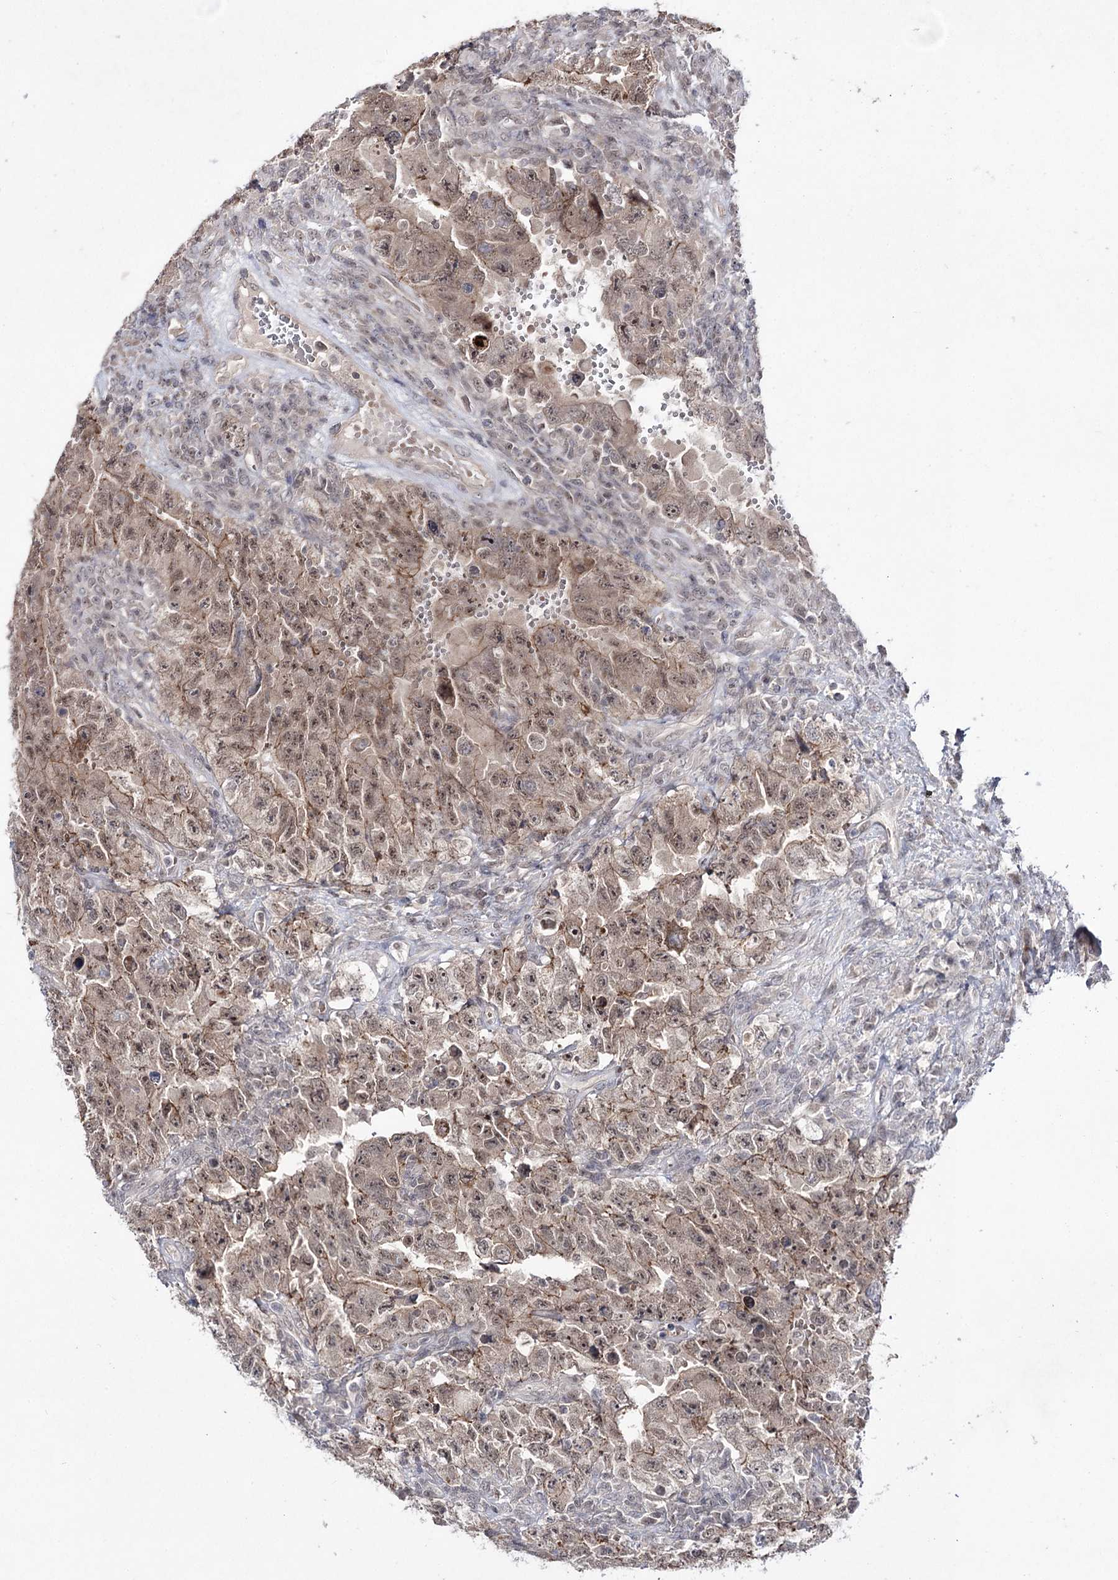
{"staining": {"intensity": "moderate", "quantity": ">75%", "location": "cytoplasmic/membranous,nuclear"}, "tissue": "testis cancer", "cell_type": "Tumor cells", "image_type": "cancer", "snomed": [{"axis": "morphology", "description": "Carcinoma, Embryonal, NOS"}, {"axis": "topography", "description": "Testis"}], "caption": "Moderate cytoplasmic/membranous and nuclear staining is seen in about >75% of tumor cells in embryonal carcinoma (testis). (DAB = brown stain, brightfield microscopy at high magnification).", "gene": "HOXC11", "patient": {"sex": "male", "age": 26}}